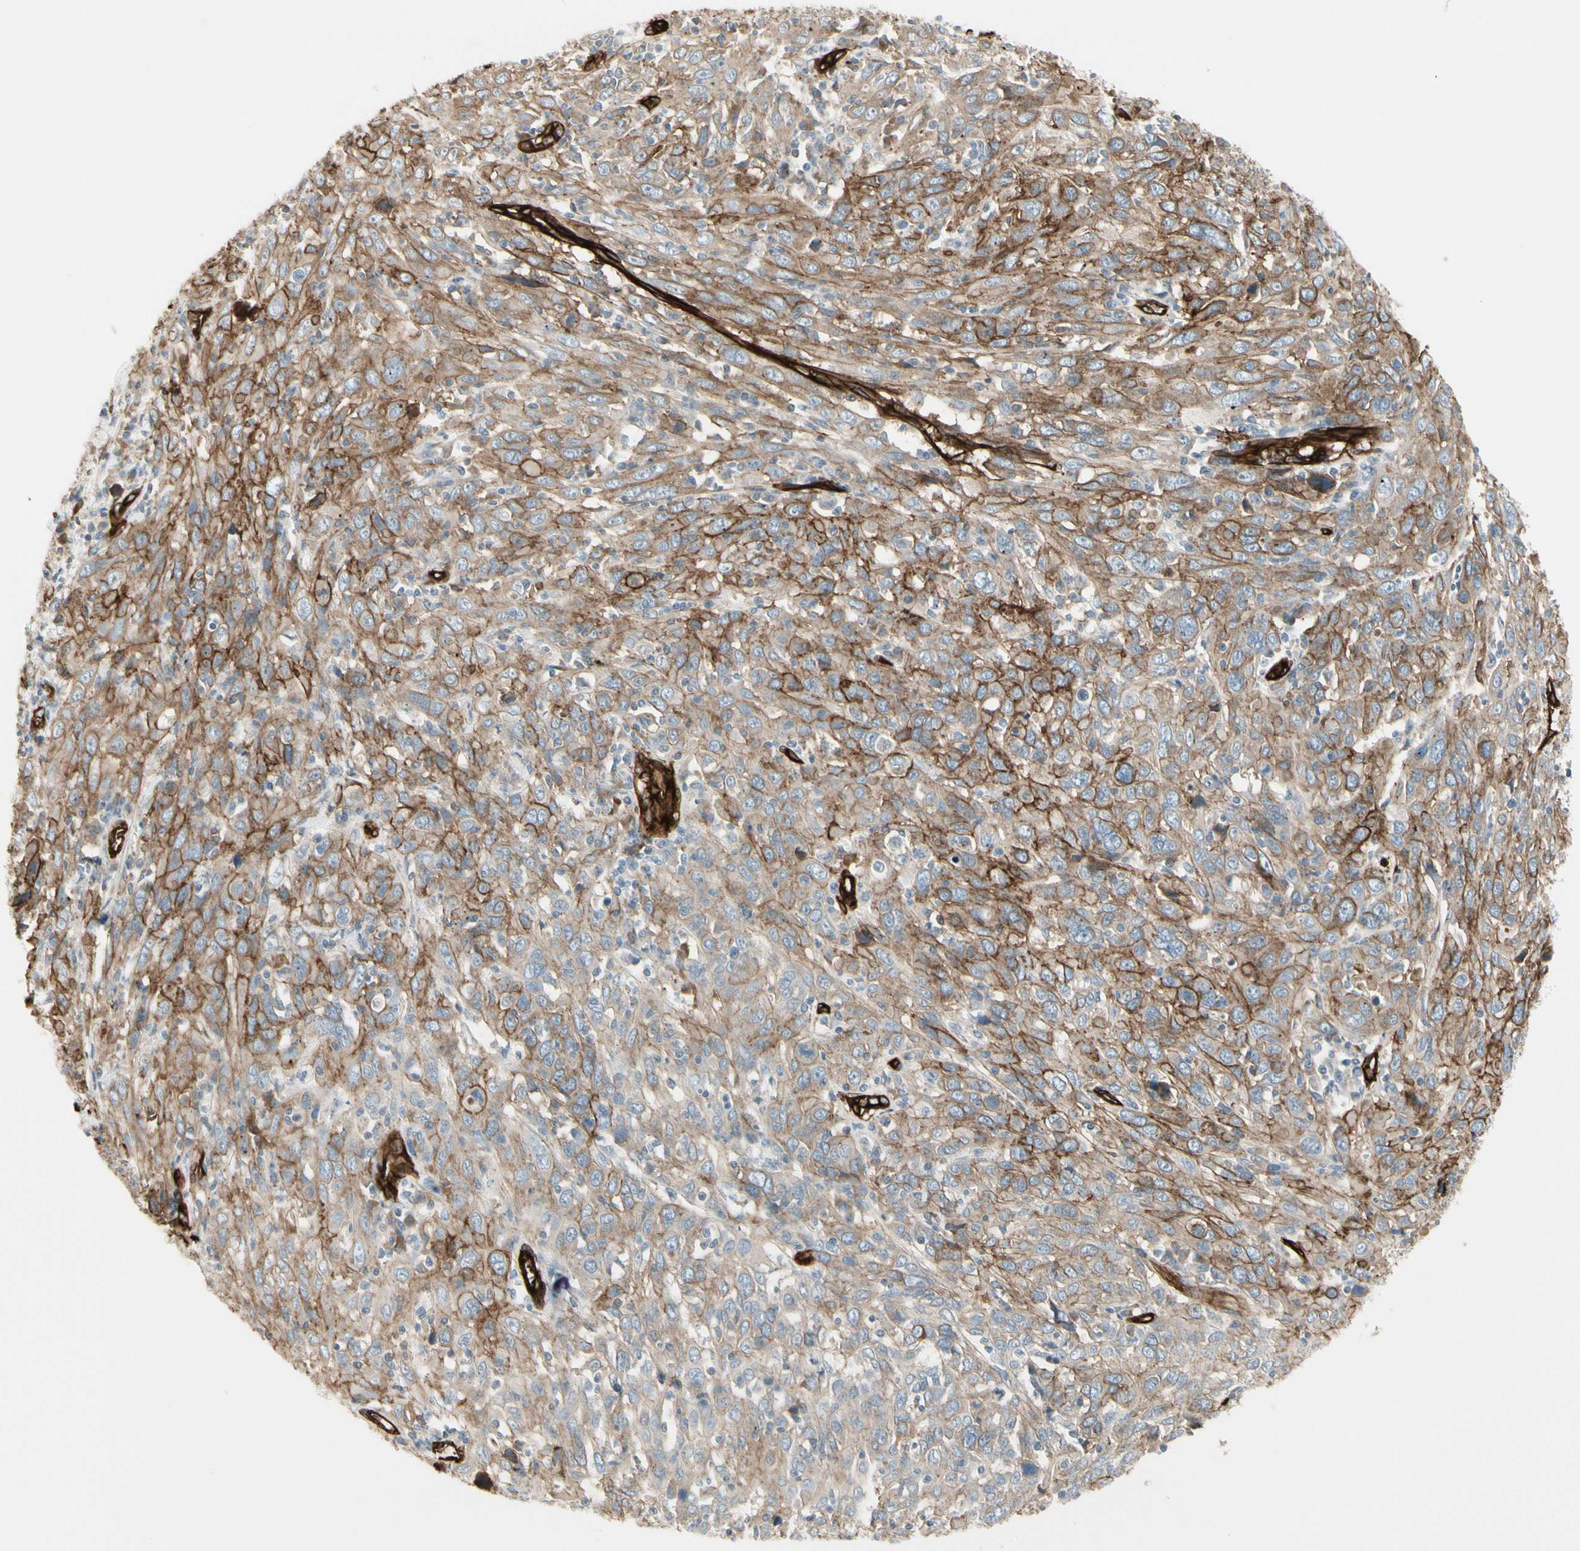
{"staining": {"intensity": "moderate", "quantity": "25%-75%", "location": "cytoplasmic/membranous"}, "tissue": "cervical cancer", "cell_type": "Tumor cells", "image_type": "cancer", "snomed": [{"axis": "morphology", "description": "Squamous cell carcinoma, NOS"}, {"axis": "topography", "description": "Cervix"}], "caption": "Squamous cell carcinoma (cervical) was stained to show a protein in brown. There is medium levels of moderate cytoplasmic/membranous staining in about 25%-75% of tumor cells. The protein is stained brown, and the nuclei are stained in blue (DAB (3,3'-diaminobenzidine) IHC with brightfield microscopy, high magnification).", "gene": "MCAM", "patient": {"sex": "female", "age": 46}}